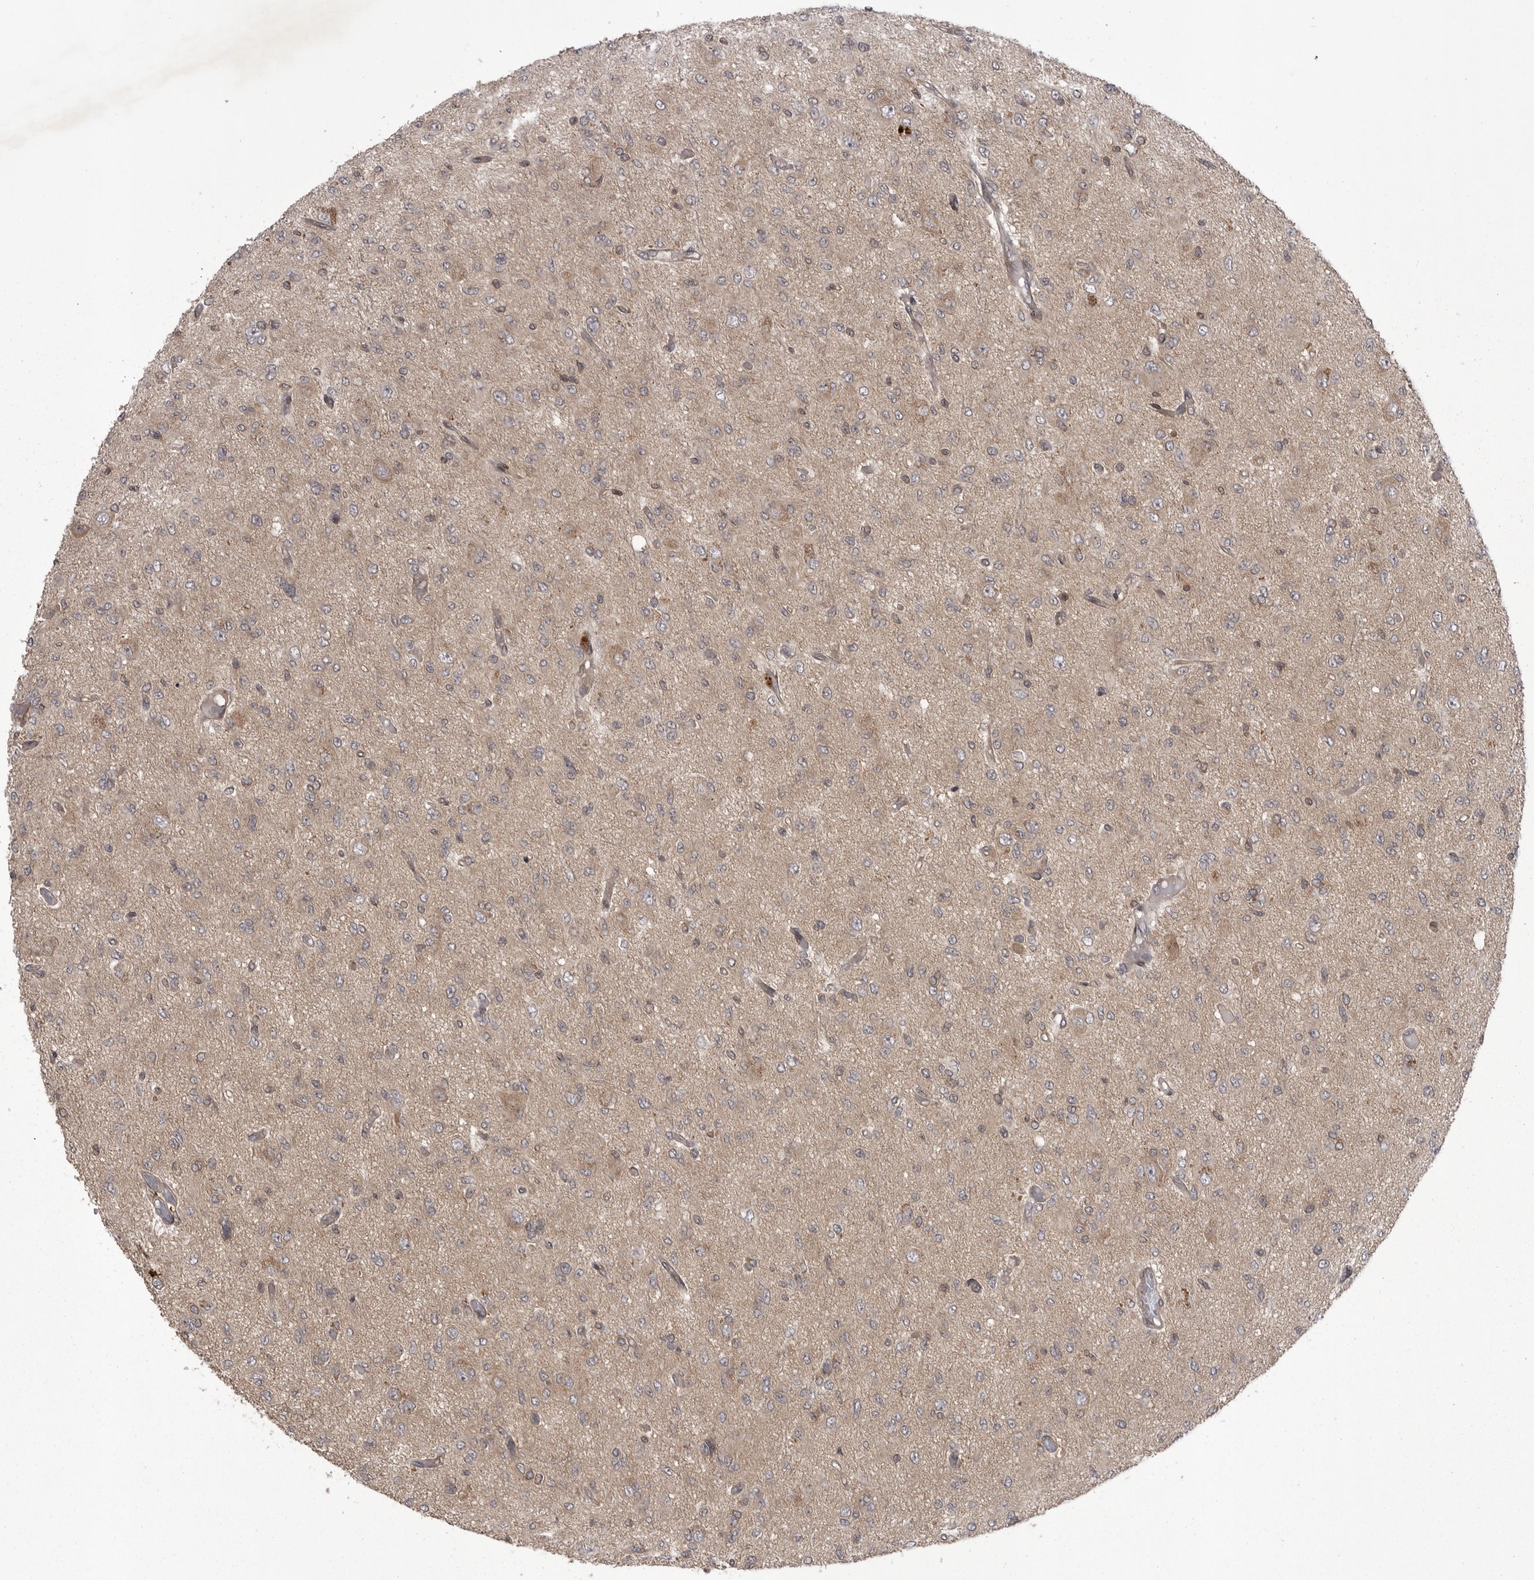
{"staining": {"intensity": "weak", "quantity": ">75%", "location": "cytoplasmic/membranous"}, "tissue": "glioma", "cell_type": "Tumor cells", "image_type": "cancer", "snomed": [{"axis": "morphology", "description": "Glioma, malignant, High grade"}, {"axis": "topography", "description": "Brain"}], "caption": "IHC (DAB (3,3'-diaminobenzidine)) staining of human glioma reveals weak cytoplasmic/membranous protein expression in approximately >75% of tumor cells.", "gene": "STK24", "patient": {"sex": "female", "age": 59}}